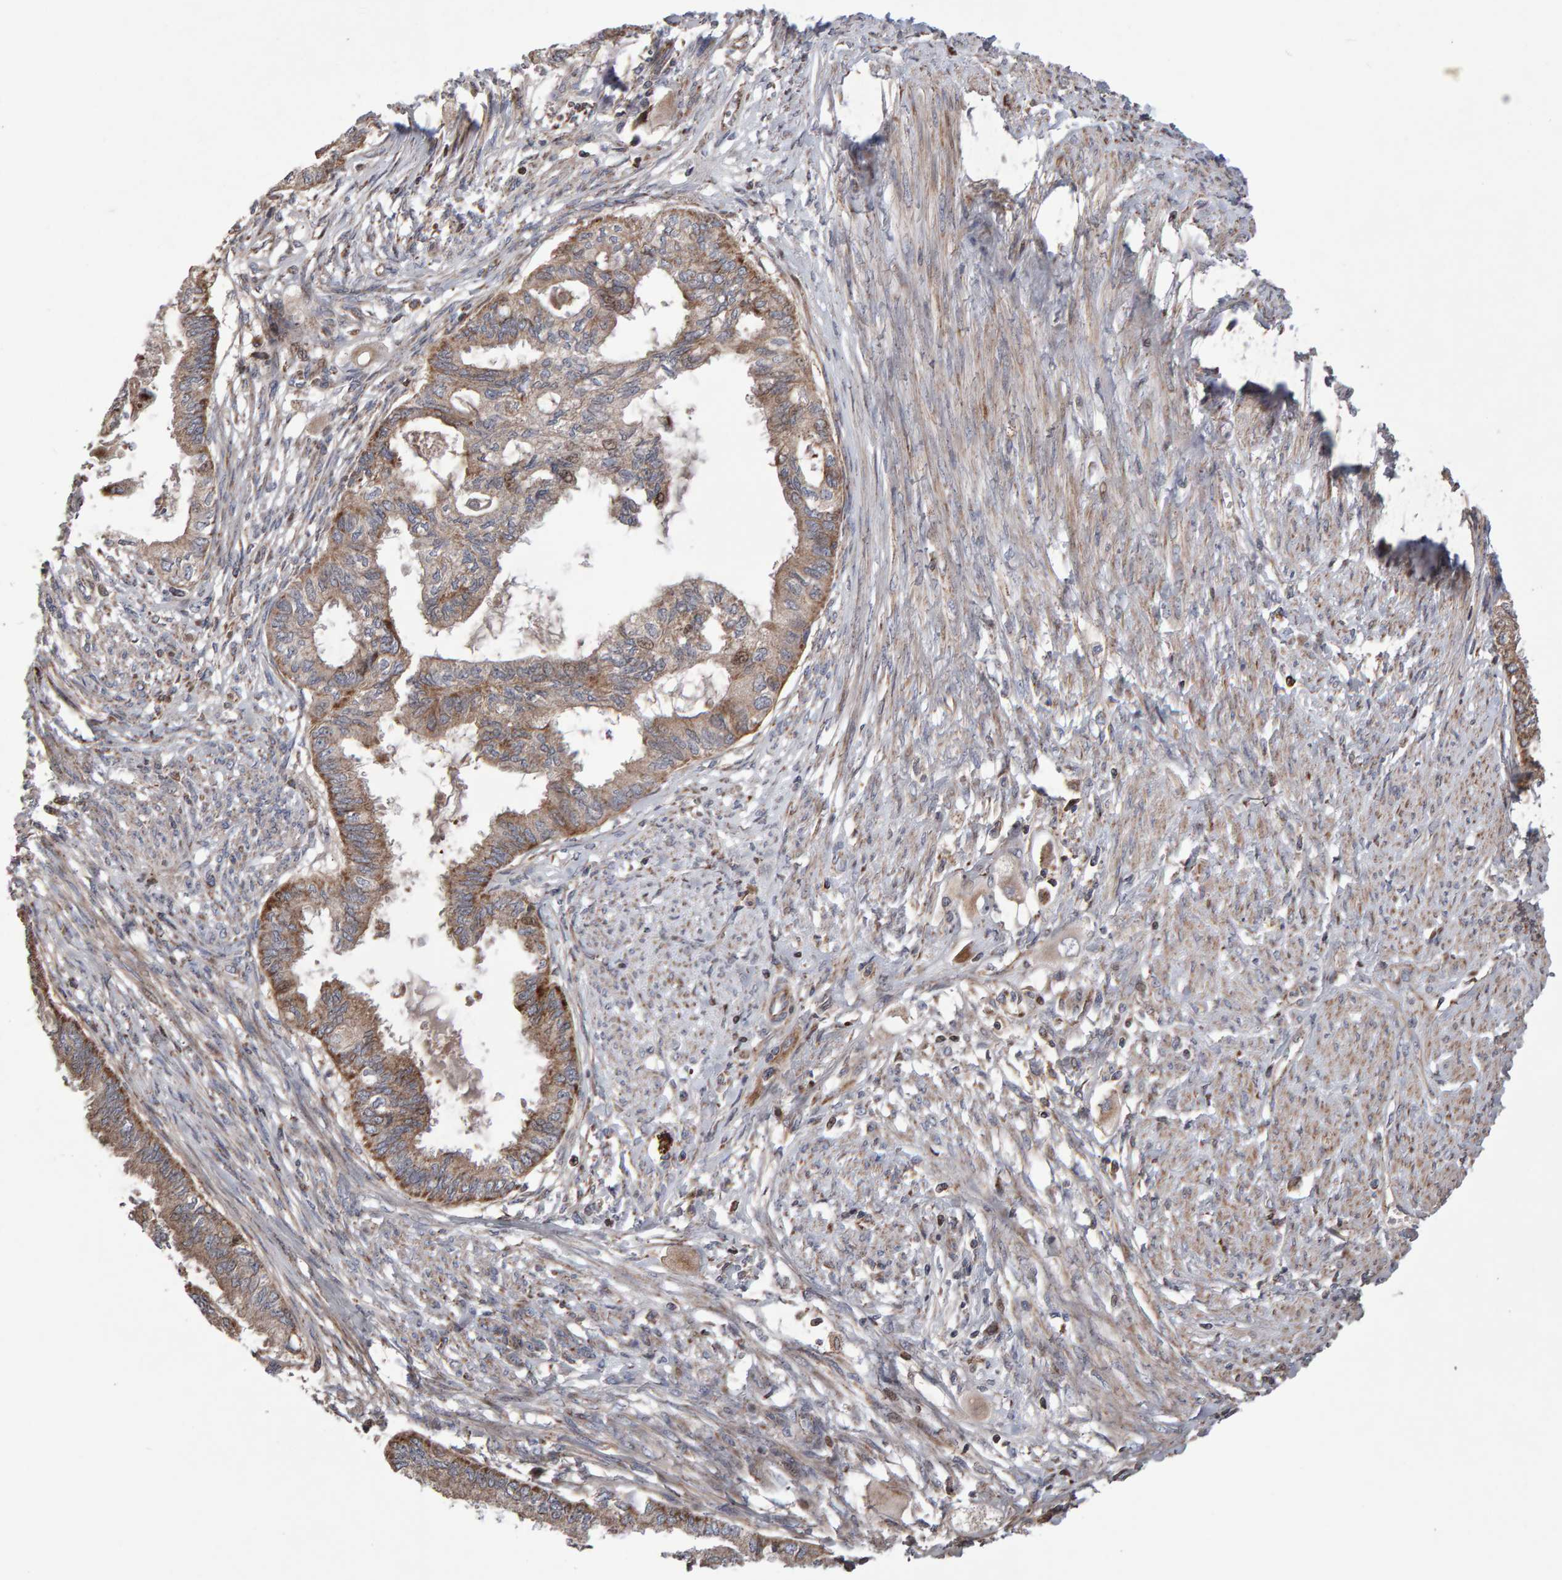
{"staining": {"intensity": "weak", "quantity": ">75%", "location": "cytoplasmic/membranous"}, "tissue": "cervical cancer", "cell_type": "Tumor cells", "image_type": "cancer", "snomed": [{"axis": "morphology", "description": "Normal tissue, NOS"}, {"axis": "morphology", "description": "Adenocarcinoma, NOS"}, {"axis": "topography", "description": "Cervix"}, {"axis": "topography", "description": "Endometrium"}], "caption": "A micrograph showing weak cytoplasmic/membranous positivity in approximately >75% of tumor cells in cervical adenocarcinoma, as visualized by brown immunohistochemical staining.", "gene": "PECR", "patient": {"sex": "female", "age": 86}}